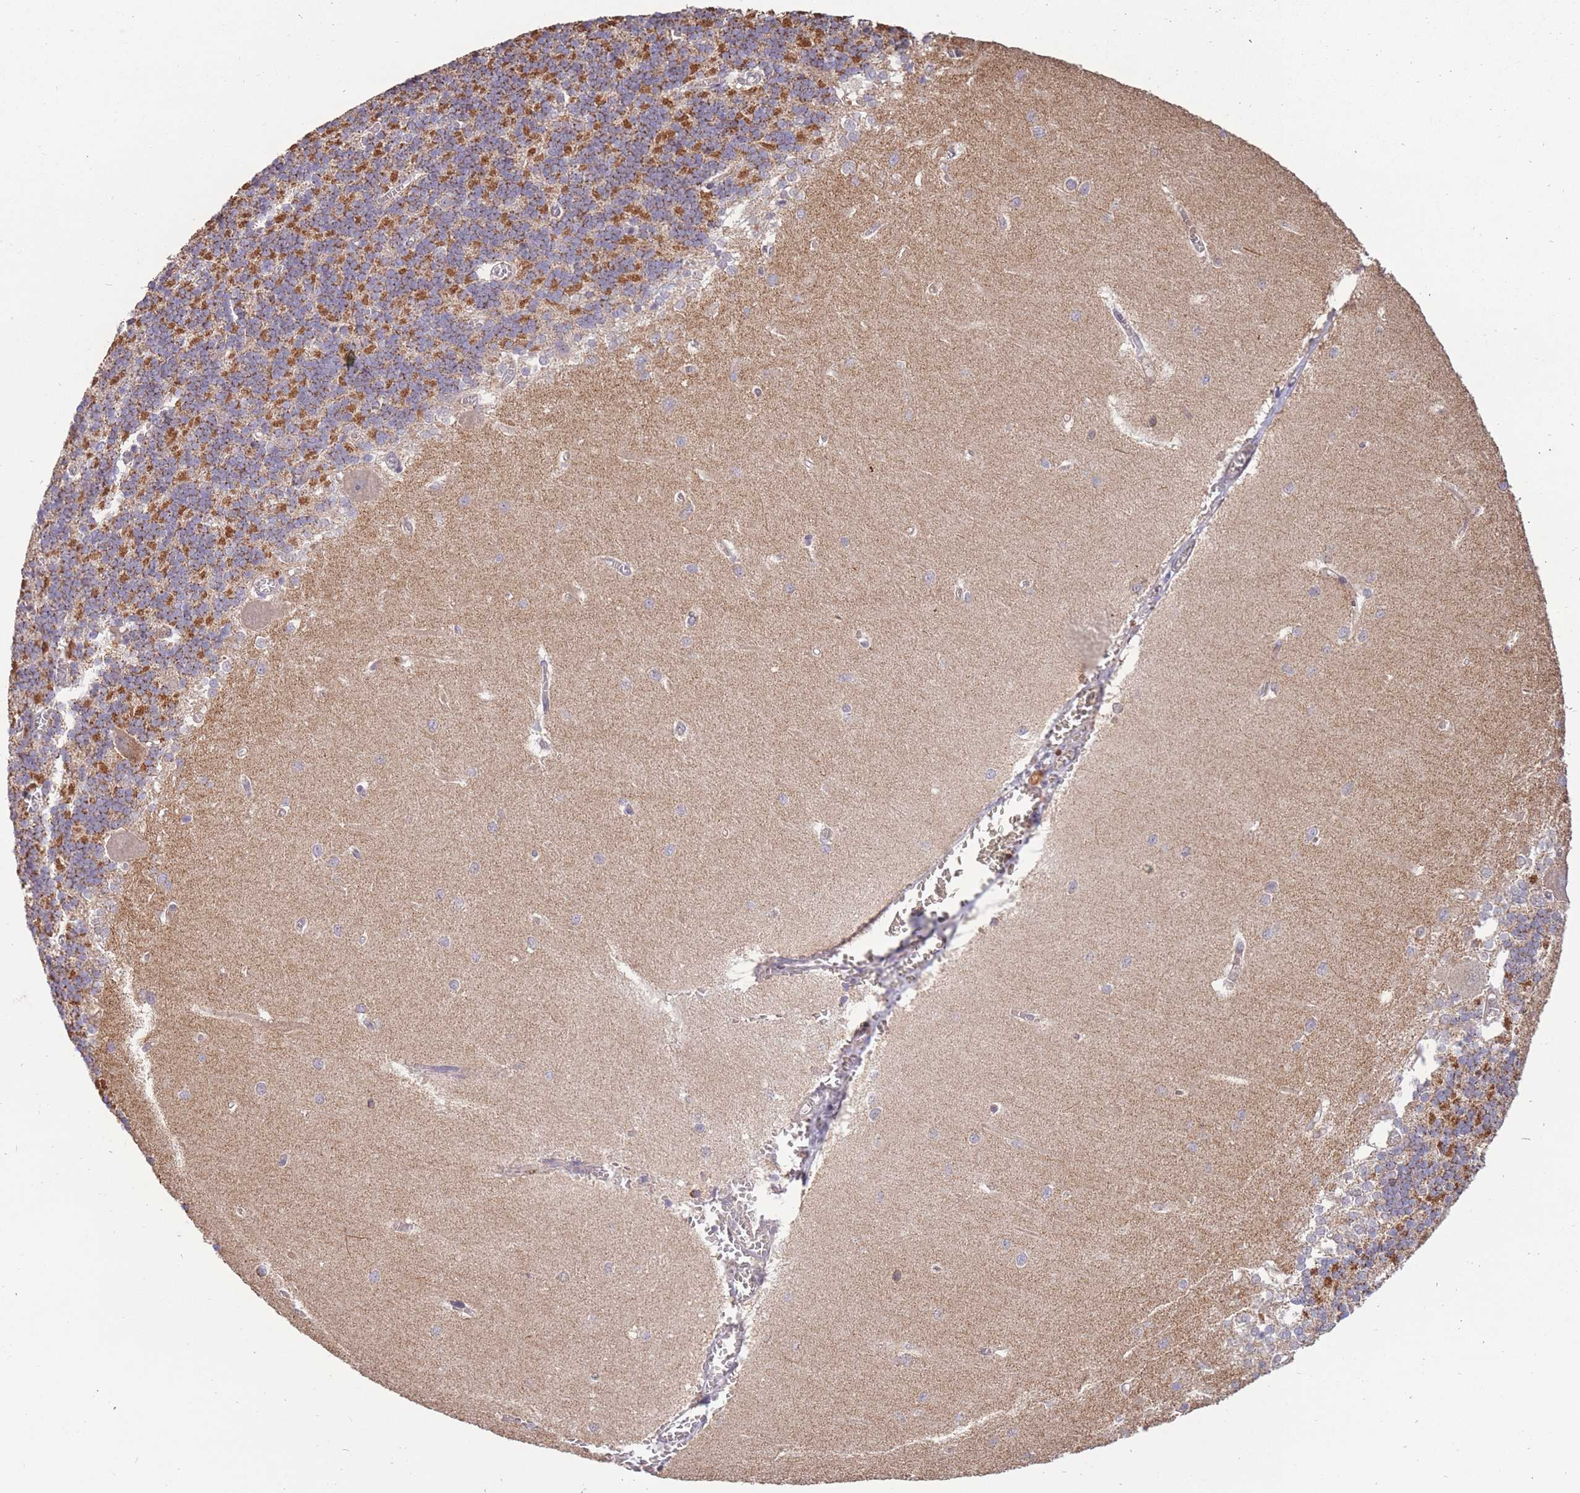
{"staining": {"intensity": "moderate", "quantity": "25%-75%", "location": "cytoplasmic/membranous"}, "tissue": "cerebellum", "cell_type": "Cells in granular layer", "image_type": "normal", "snomed": [{"axis": "morphology", "description": "Normal tissue, NOS"}, {"axis": "topography", "description": "Cerebellum"}], "caption": "Immunohistochemistry micrograph of benign human cerebellum stained for a protein (brown), which shows medium levels of moderate cytoplasmic/membranous positivity in approximately 25%-75% of cells in granular layer.", "gene": "RGS14", "patient": {"sex": "male", "age": 37}}